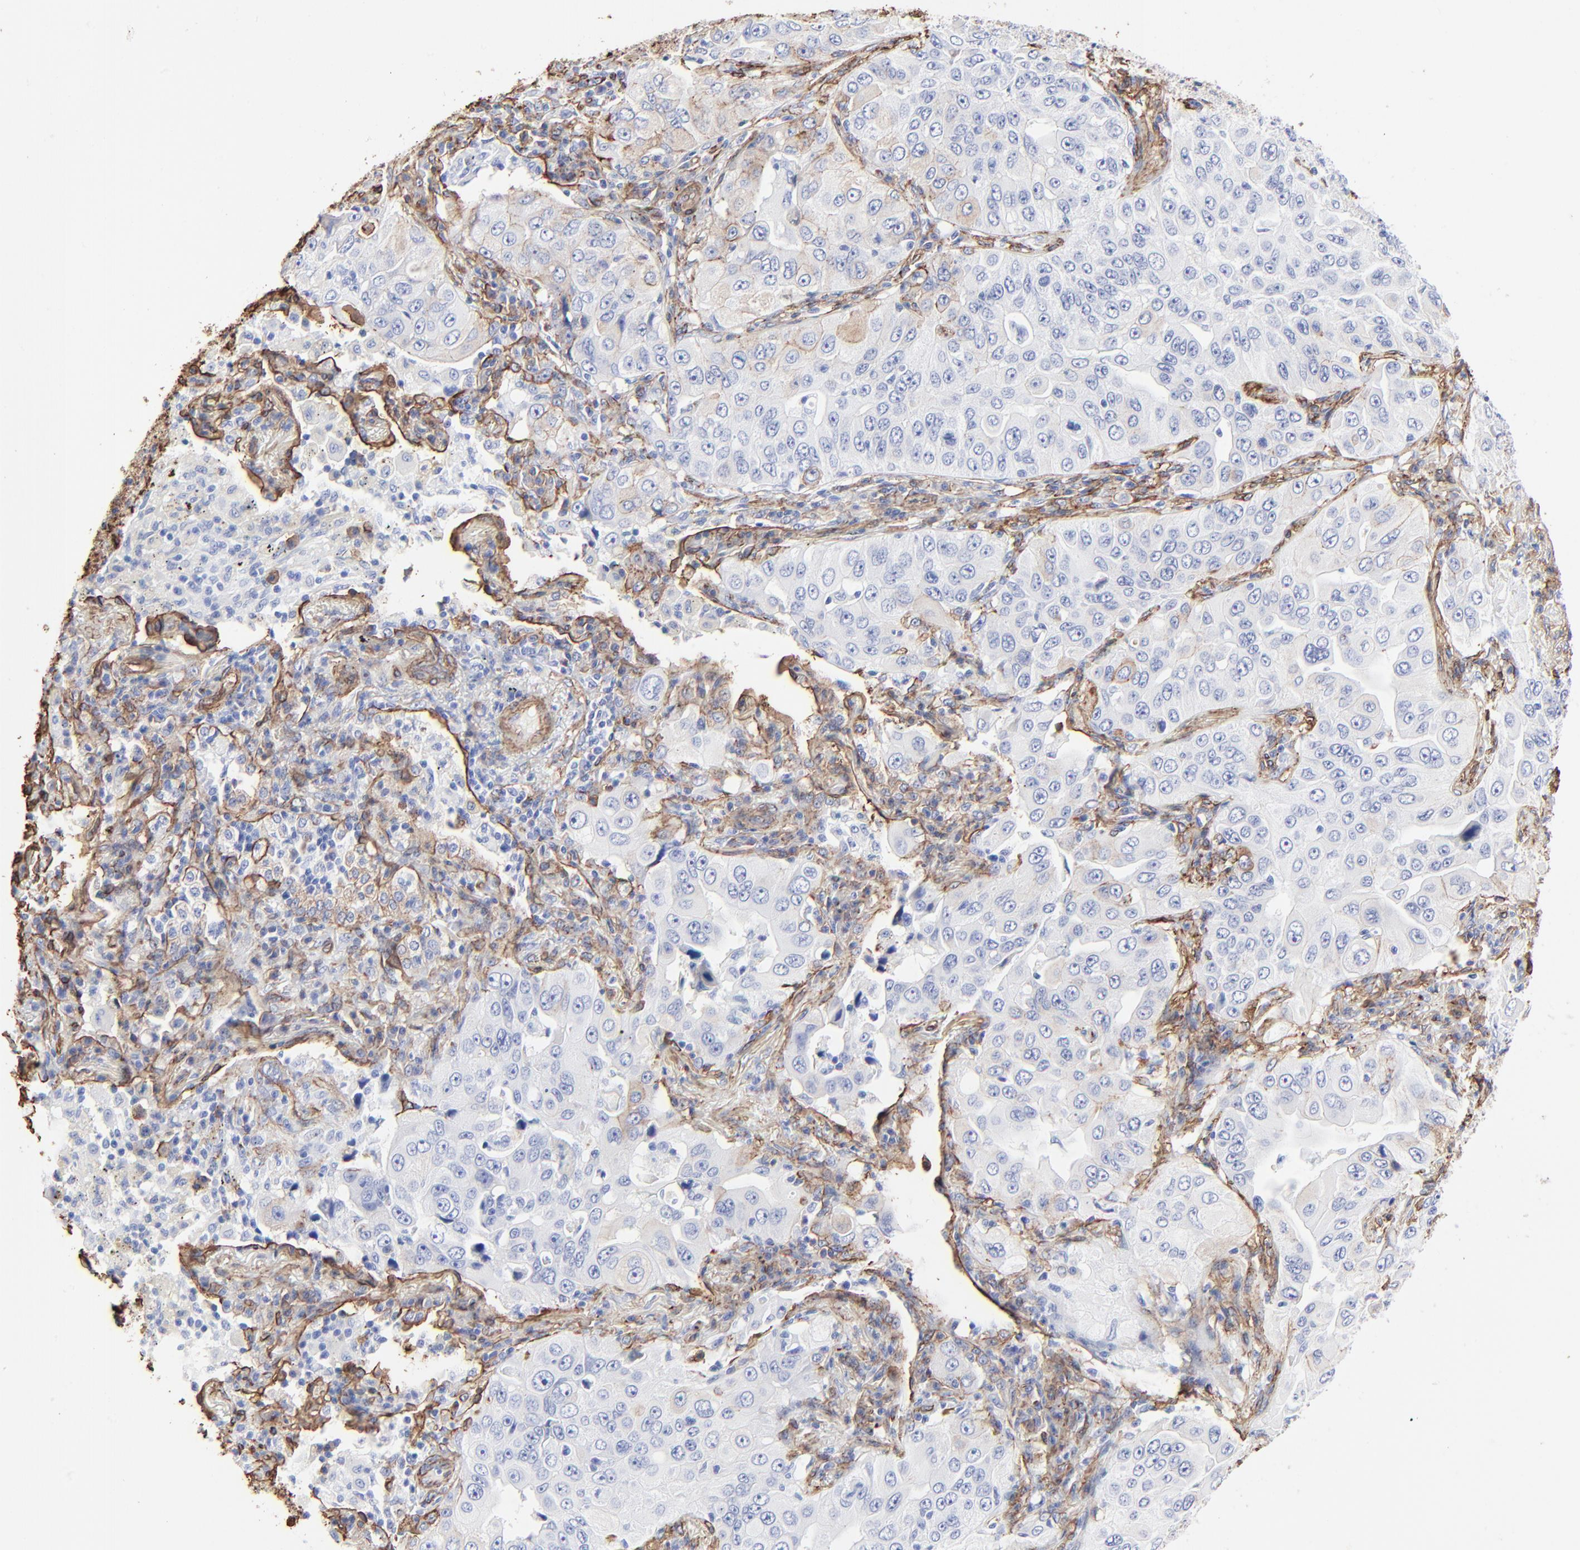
{"staining": {"intensity": "negative", "quantity": "none", "location": "none"}, "tissue": "lung cancer", "cell_type": "Tumor cells", "image_type": "cancer", "snomed": [{"axis": "morphology", "description": "Adenocarcinoma, NOS"}, {"axis": "topography", "description": "Lung"}], "caption": "Micrograph shows no protein staining in tumor cells of lung cancer tissue.", "gene": "CAV1", "patient": {"sex": "male", "age": 84}}